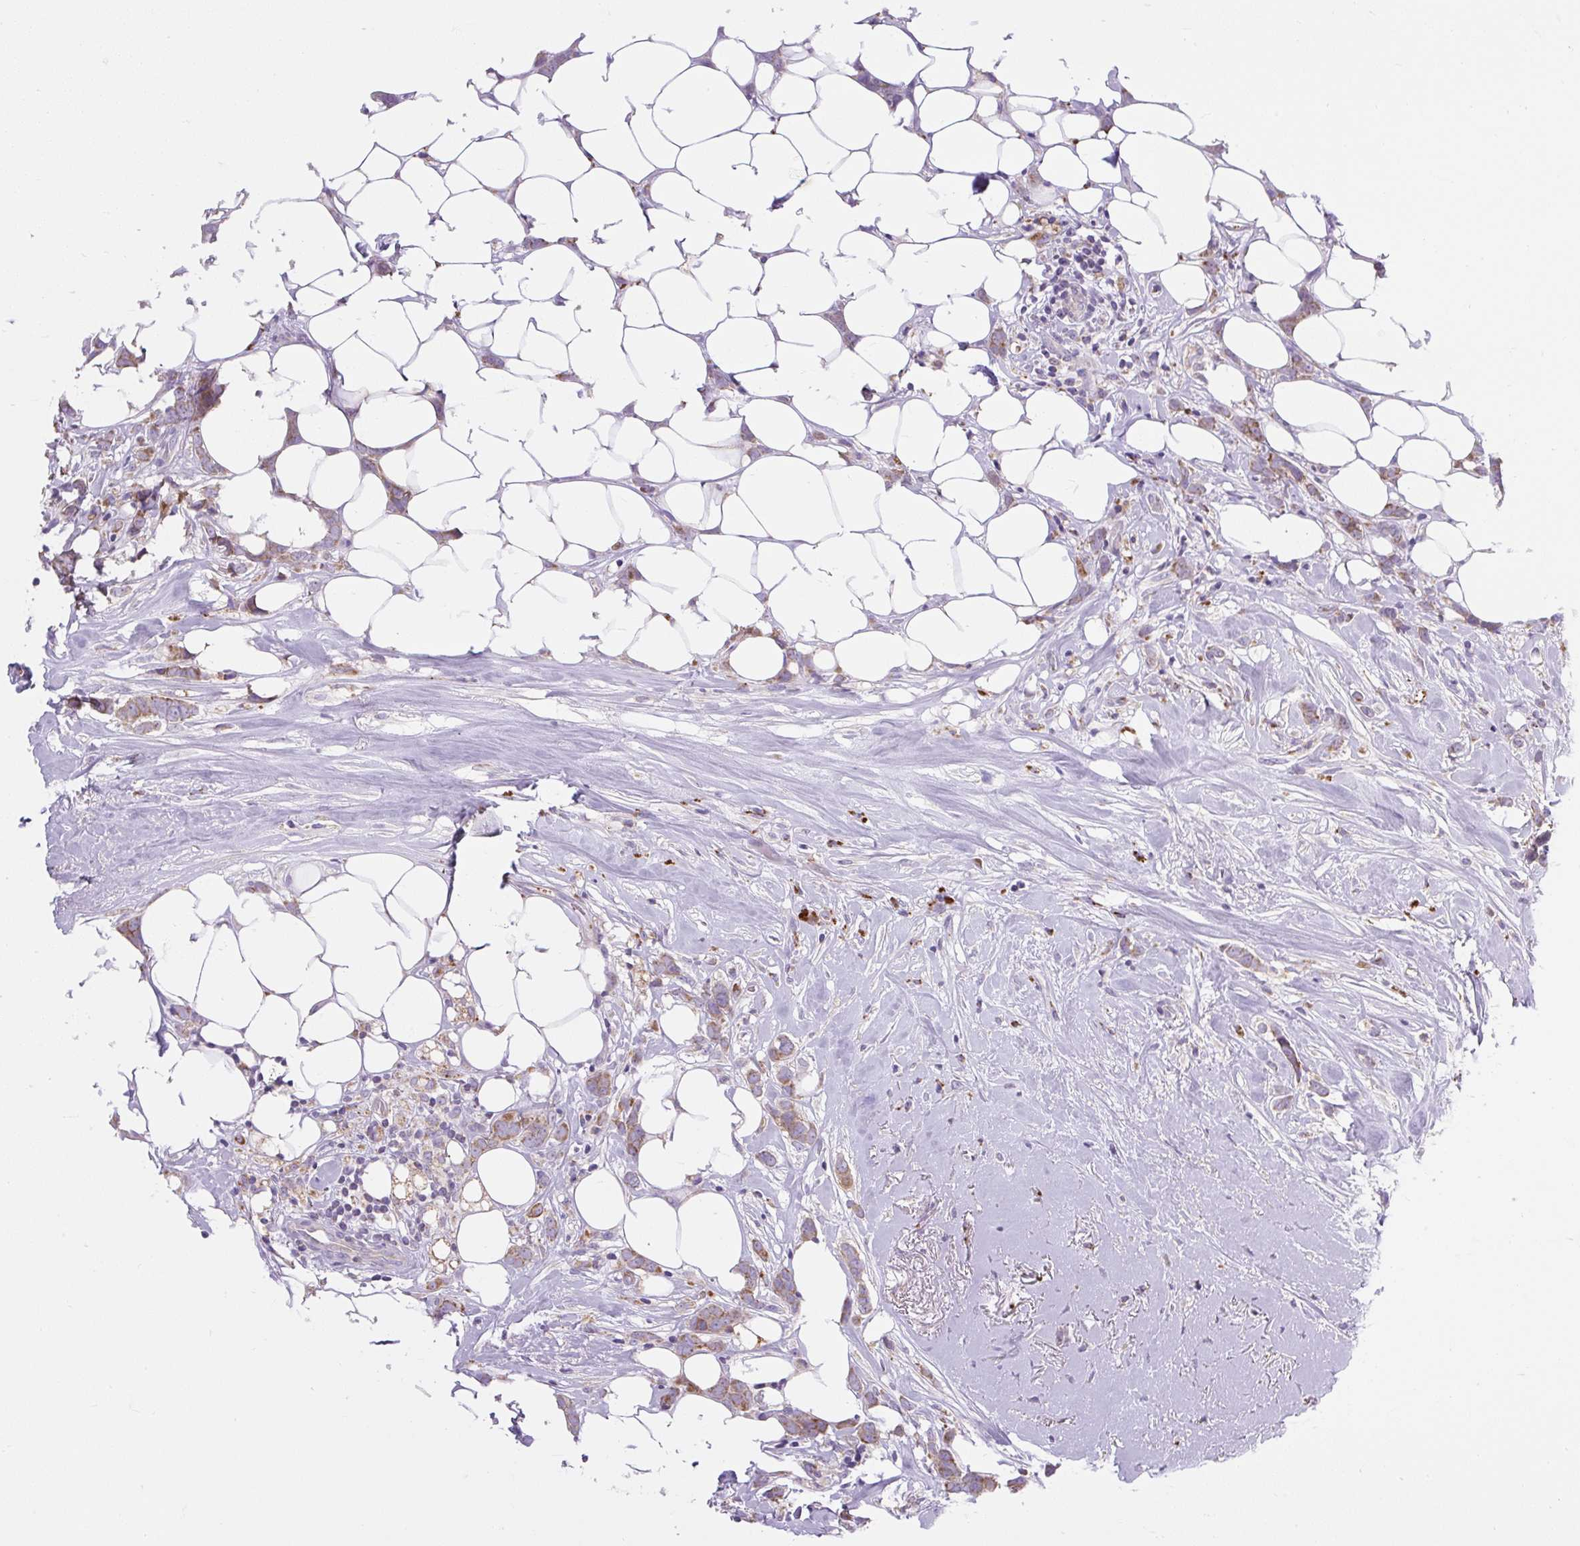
{"staining": {"intensity": "moderate", "quantity": ">75%", "location": "cytoplasmic/membranous"}, "tissue": "breast cancer", "cell_type": "Tumor cells", "image_type": "cancer", "snomed": [{"axis": "morphology", "description": "Duct carcinoma"}, {"axis": "topography", "description": "Breast"}], "caption": "The photomicrograph displays staining of breast intraductal carcinoma, revealing moderate cytoplasmic/membranous protein expression (brown color) within tumor cells.", "gene": "RNASE10", "patient": {"sex": "female", "age": 80}}